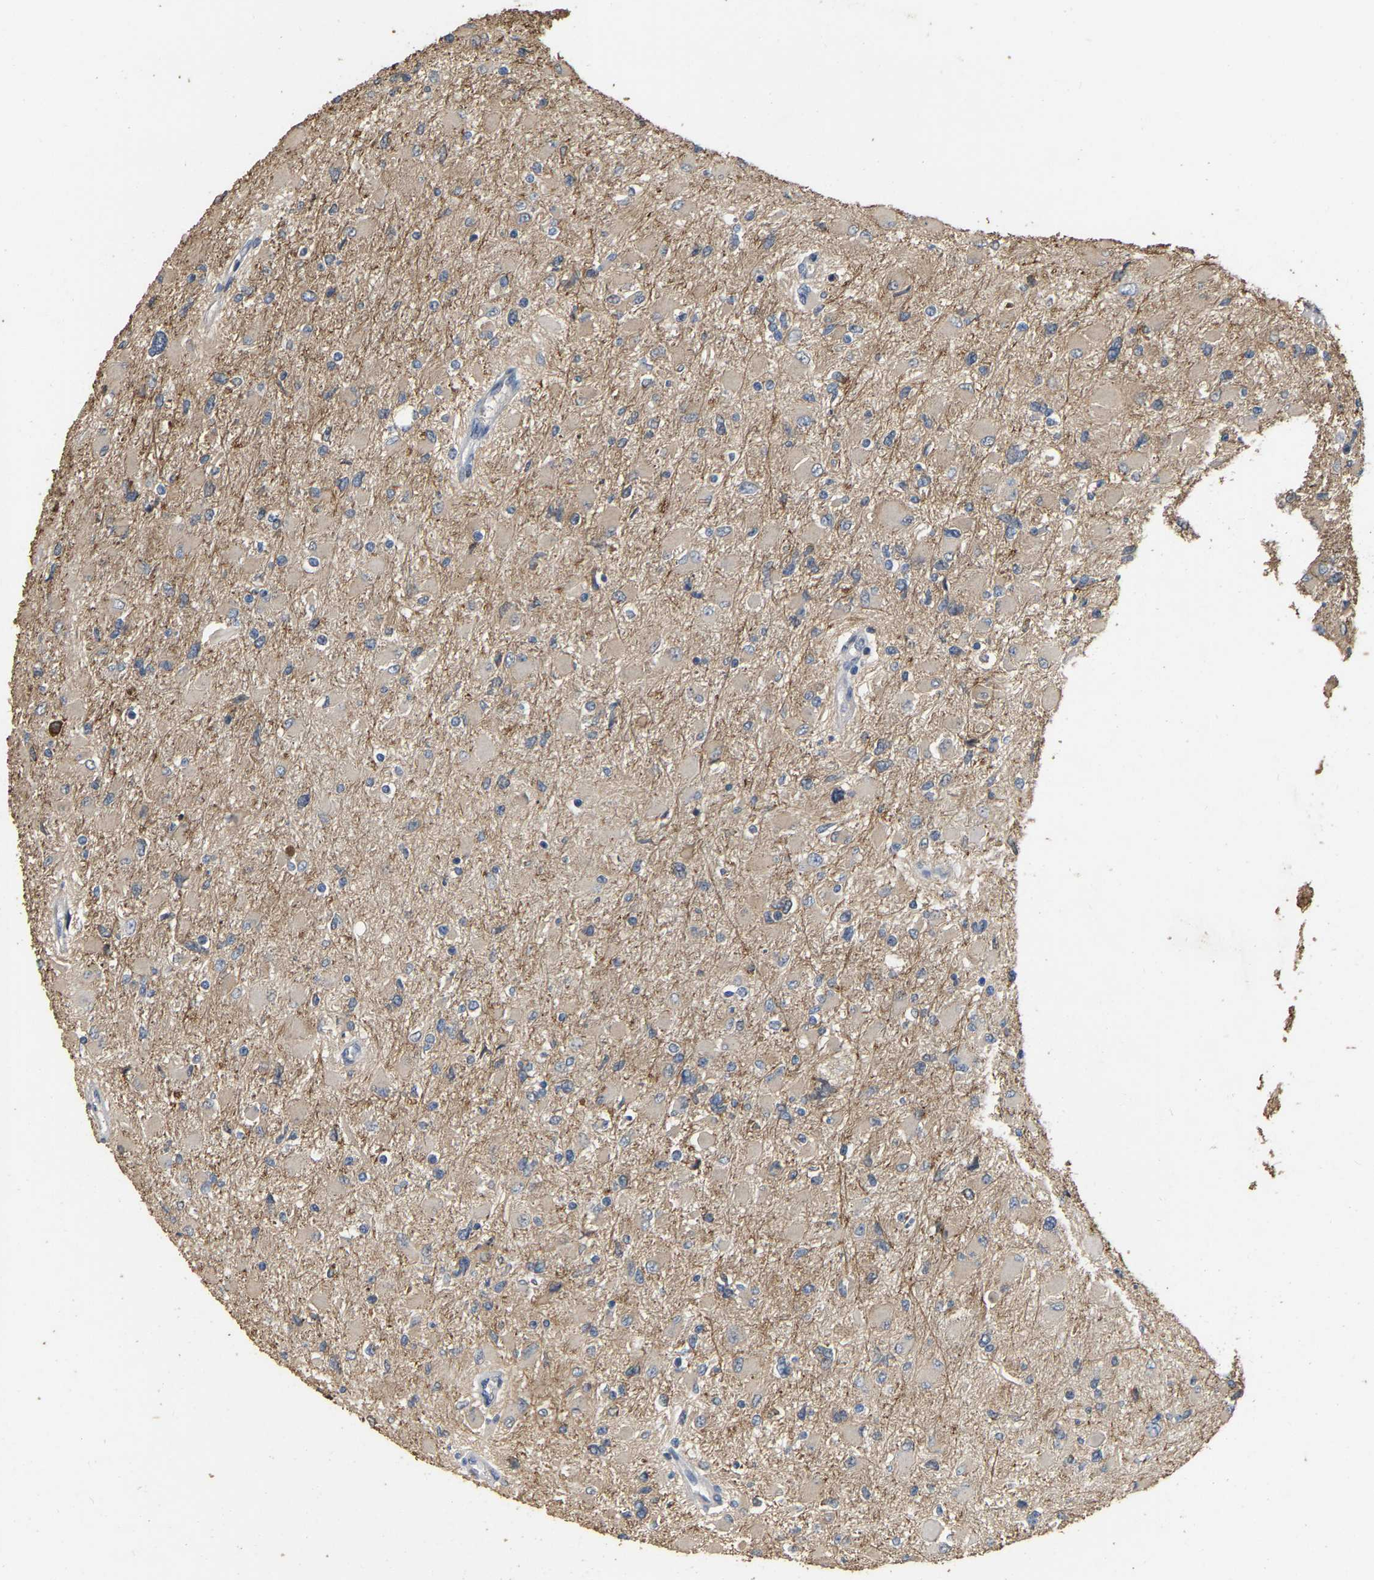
{"staining": {"intensity": "negative", "quantity": "none", "location": "none"}, "tissue": "glioma", "cell_type": "Tumor cells", "image_type": "cancer", "snomed": [{"axis": "morphology", "description": "Glioma, malignant, High grade"}, {"axis": "topography", "description": "Cerebral cortex"}], "caption": "The micrograph displays no significant positivity in tumor cells of high-grade glioma (malignant). (Stains: DAB immunohistochemistry with hematoxylin counter stain, Microscopy: brightfield microscopy at high magnification).", "gene": "NCS1", "patient": {"sex": "female", "age": 36}}